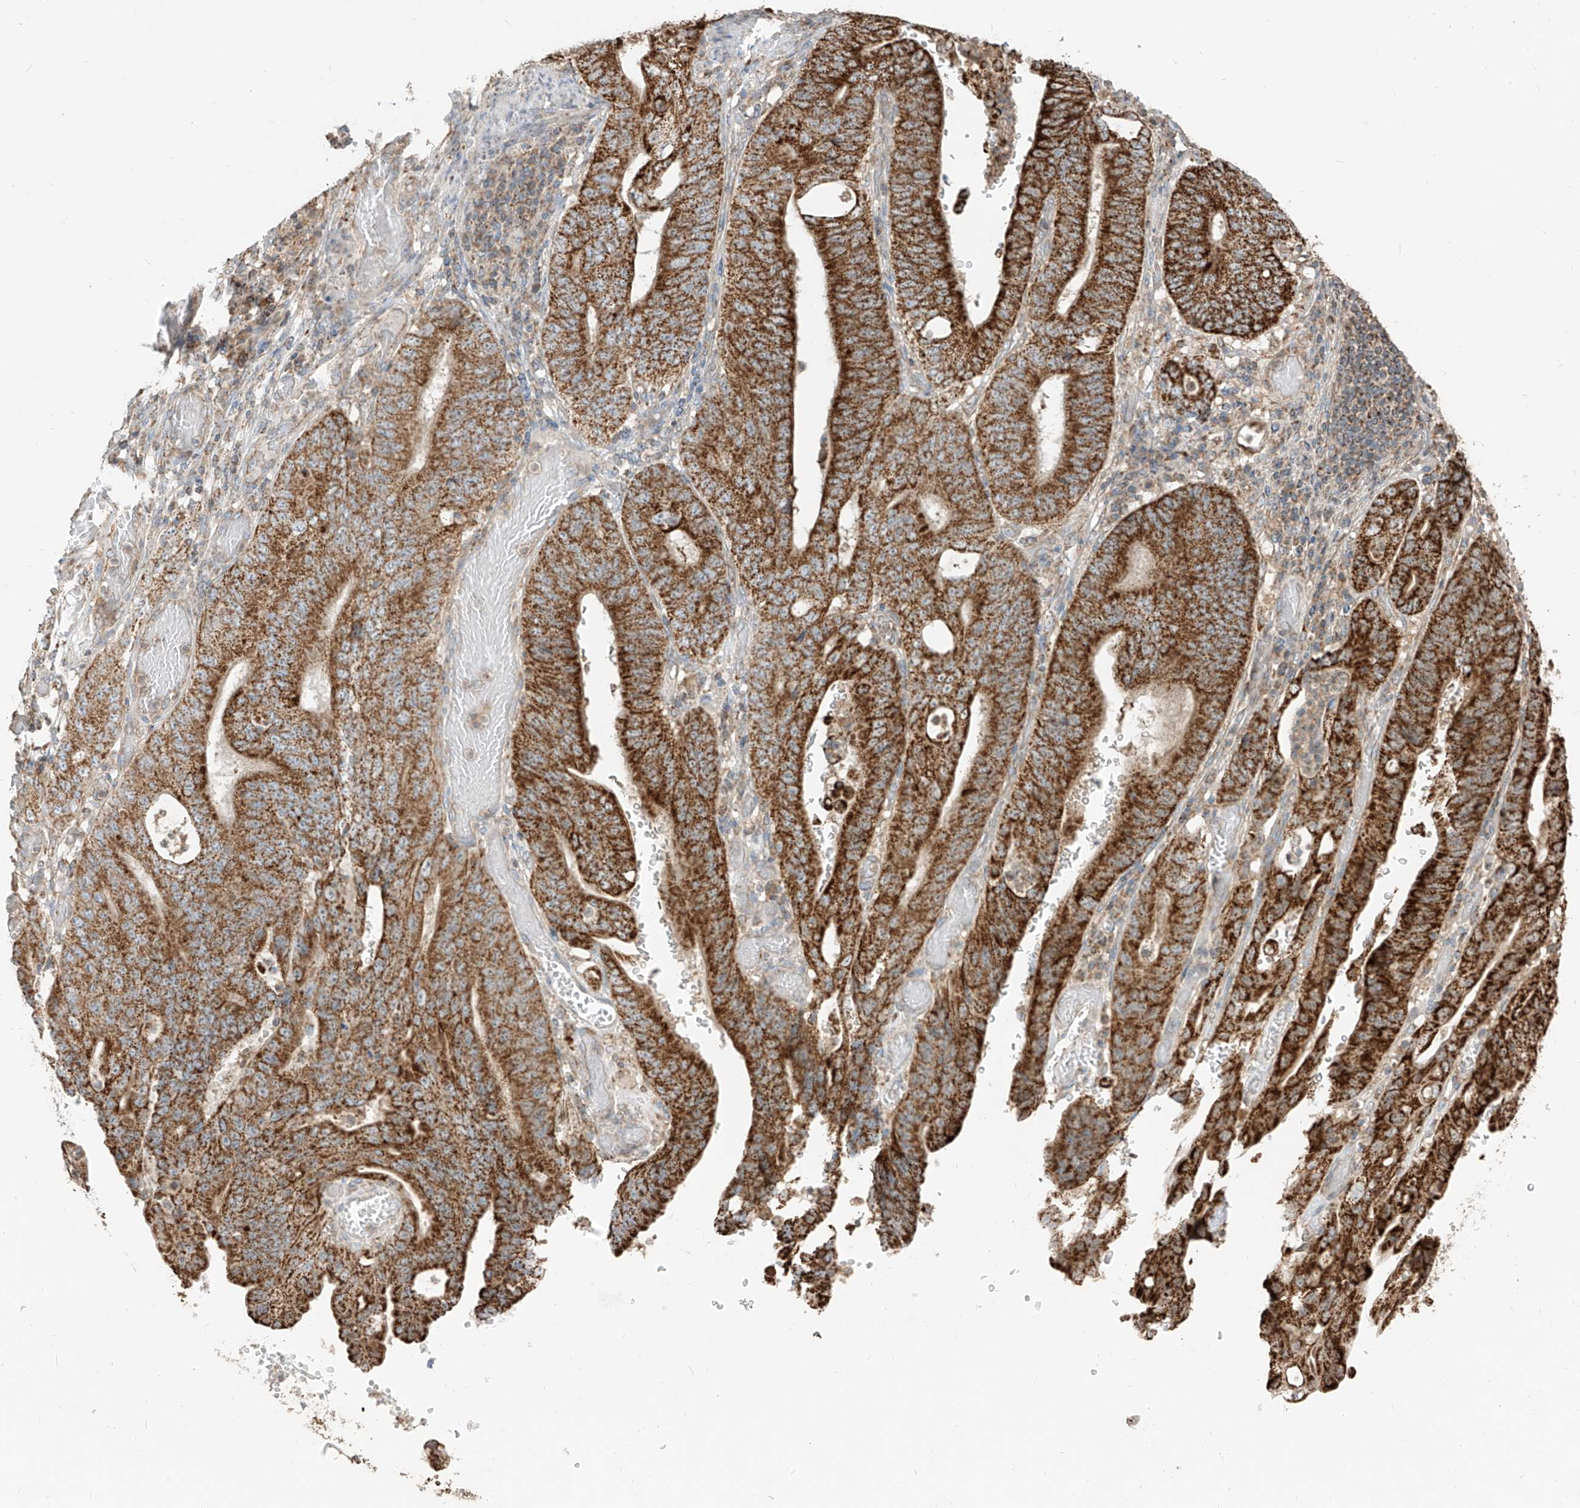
{"staining": {"intensity": "strong", "quantity": ">75%", "location": "cytoplasmic/membranous"}, "tissue": "stomach cancer", "cell_type": "Tumor cells", "image_type": "cancer", "snomed": [{"axis": "morphology", "description": "Adenocarcinoma, NOS"}, {"axis": "topography", "description": "Stomach"}], "caption": "Protein expression analysis of stomach cancer (adenocarcinoma) demonstrates strong cytoplasmic/membranous staining in about >75% of tumor cells. Using DAB (brown) and hematoxylin (blue) stains, captured at high magnification using brightfield microscopy.", "gene": "ETHE1", "patient": {"sex": "female", "age": 73}}